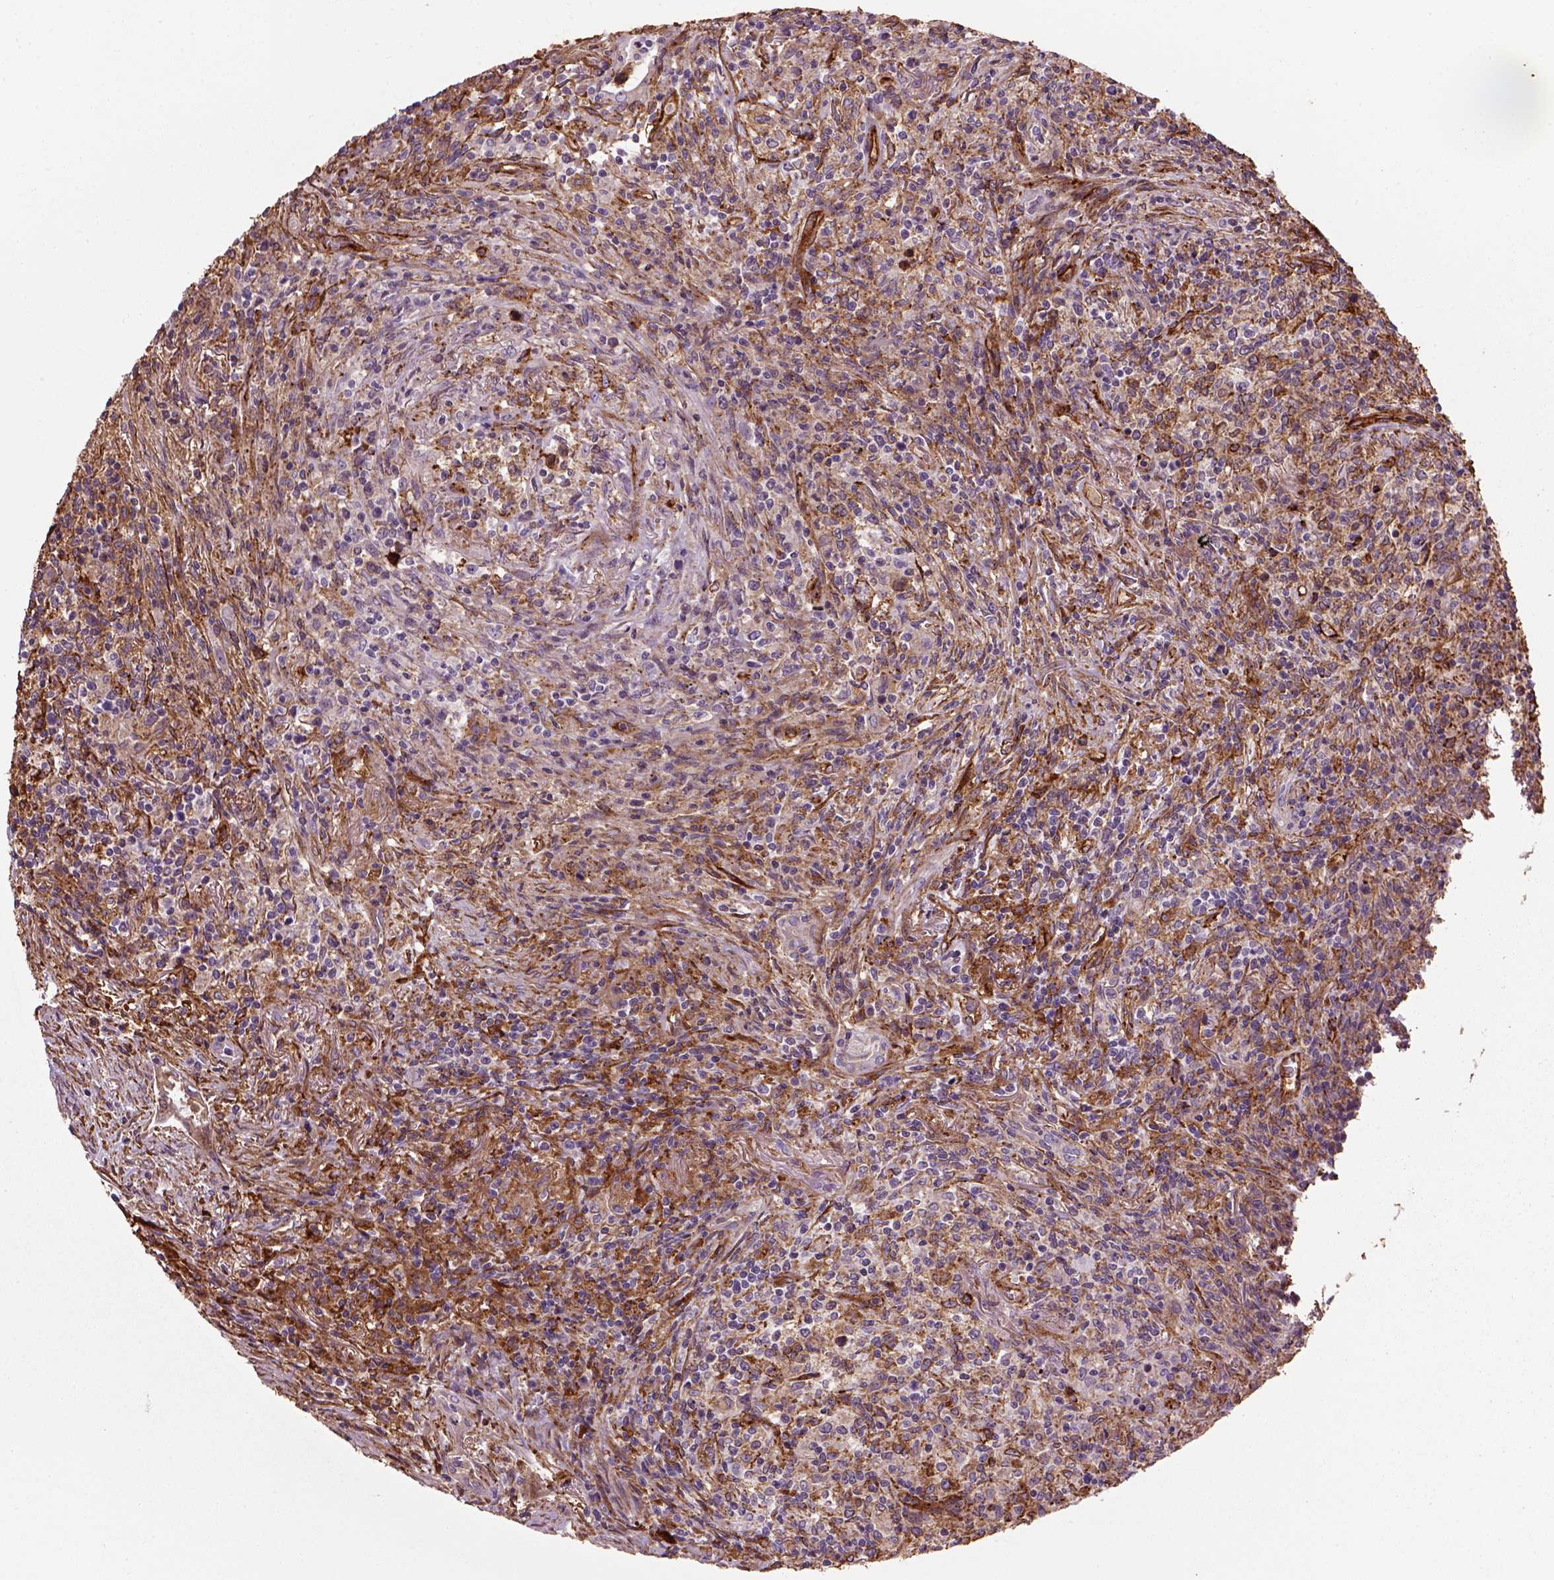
{"staining": {"intensity": "moderate", "quantity": "<25%", "location": "cytoplasmic/membranous"}, "tissue": "lymphoma", "cell_type": "Tumor cells", "image_type": "cancer", "snomed": [{"axis": "morphology", "description": "Malignant lymphoma, non-Hodgkin's type, High grade"}, {"axis": "topography", "description": "Lung"}], "caption": "Brown immunohistochemical staining in human lymphoma shows moderate cytoplasmic/membranous expression in about <25% of tumor cells.", "gene": "MARCKS", "patient": {"sex": "male", "age": 79}}